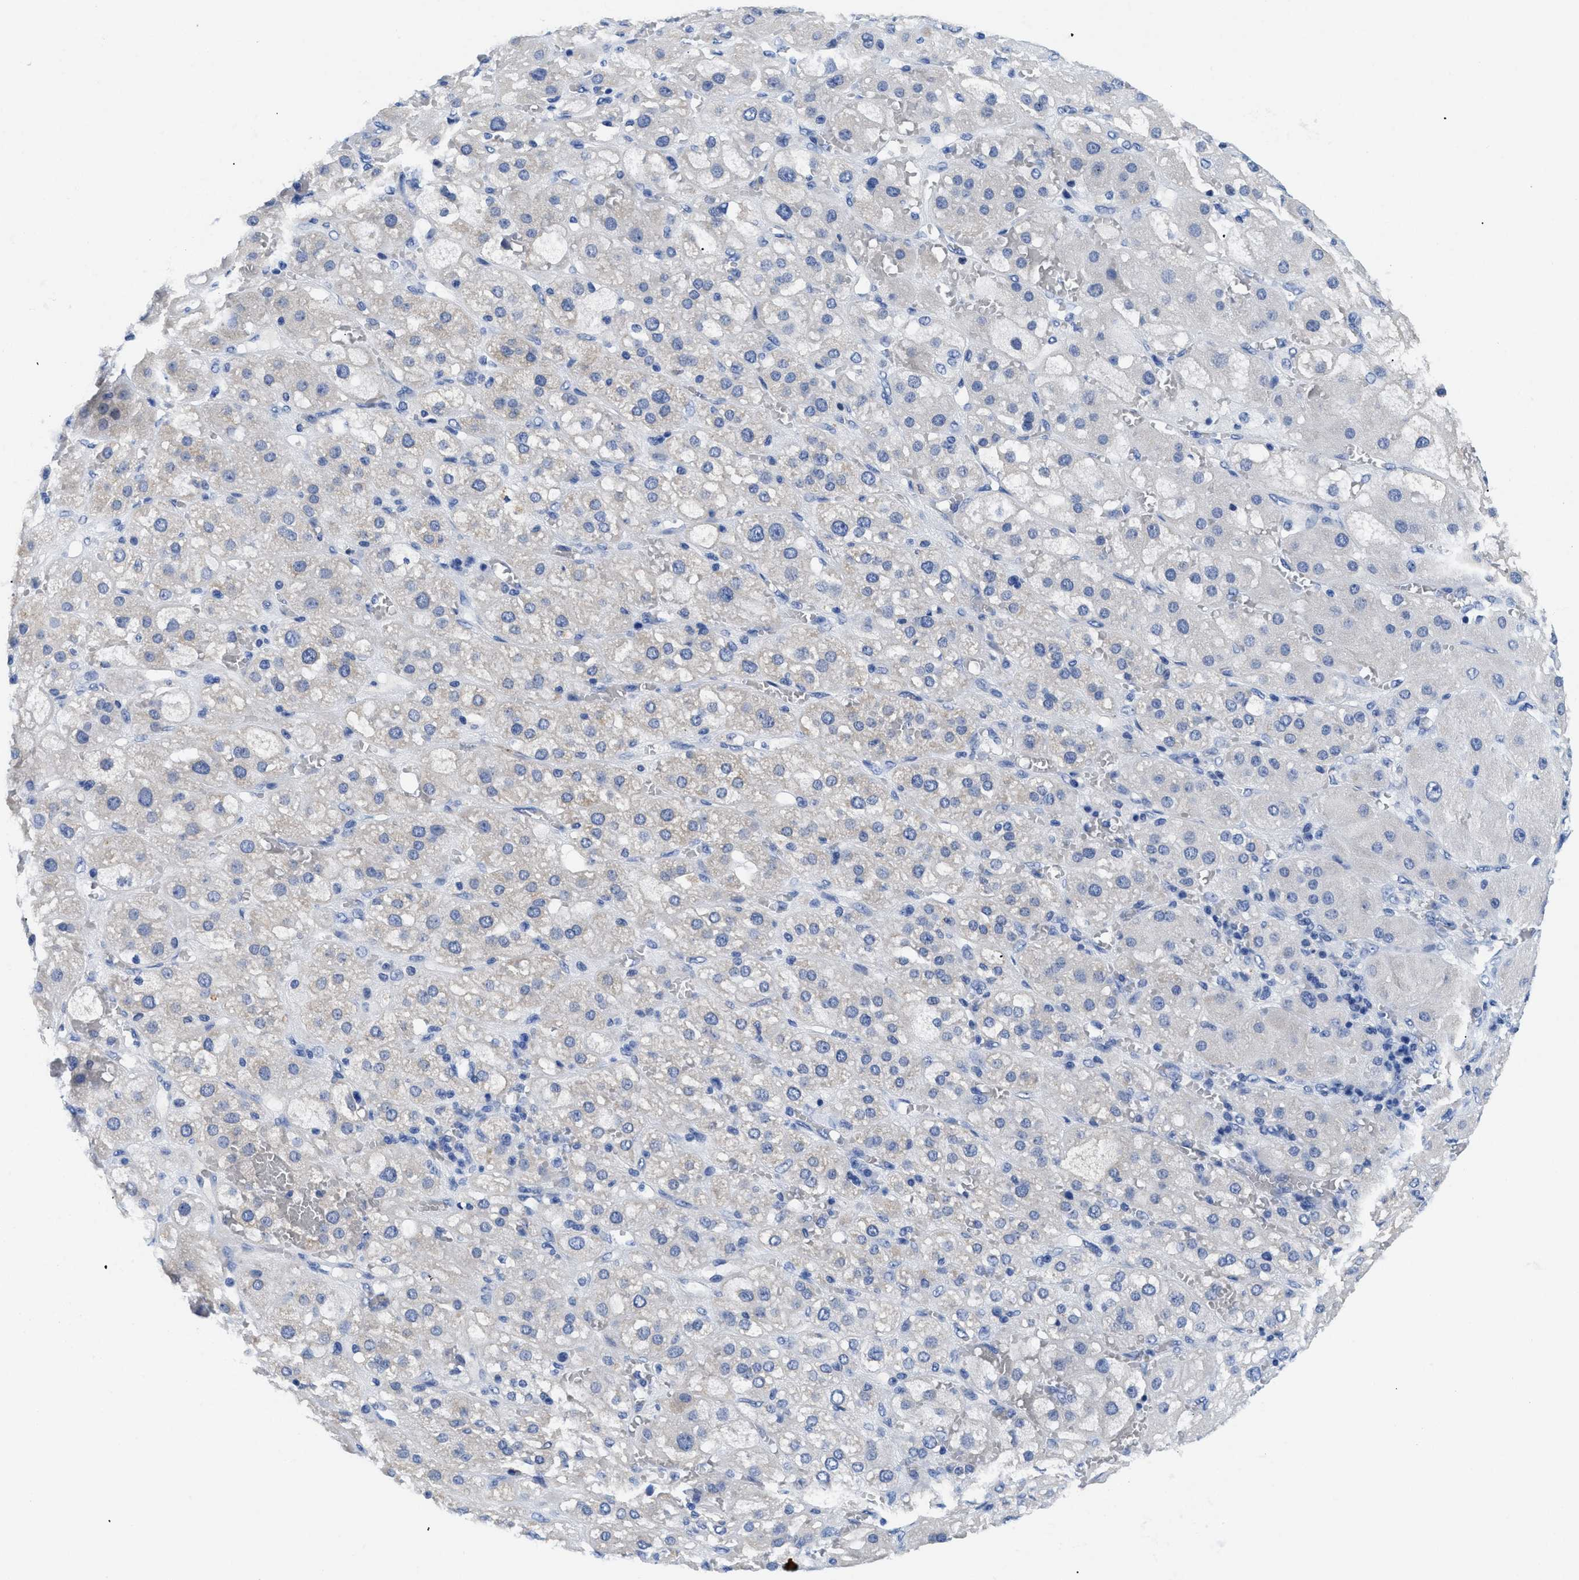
{"staining": {"intensity": "weak", "quantity": "<25%", "location": "cytoplasmic/membranous"}, "tissue": "adrenal gland", "cell_type": "Glandular cells", "image_type": "normal", "snomed": [{"axis": "morphology", "description": "Normal tissue, NOS"}, {"axis": "topography", "description": "Adrenal gland"}], "caption": "A photomicrograph of human adrenal gland is negative for staining in glandular cells. (IHC, brightfield microscopy, high magnification).", "gene": "TMEM68", "patient": {"sex": "female", "age": 47}}